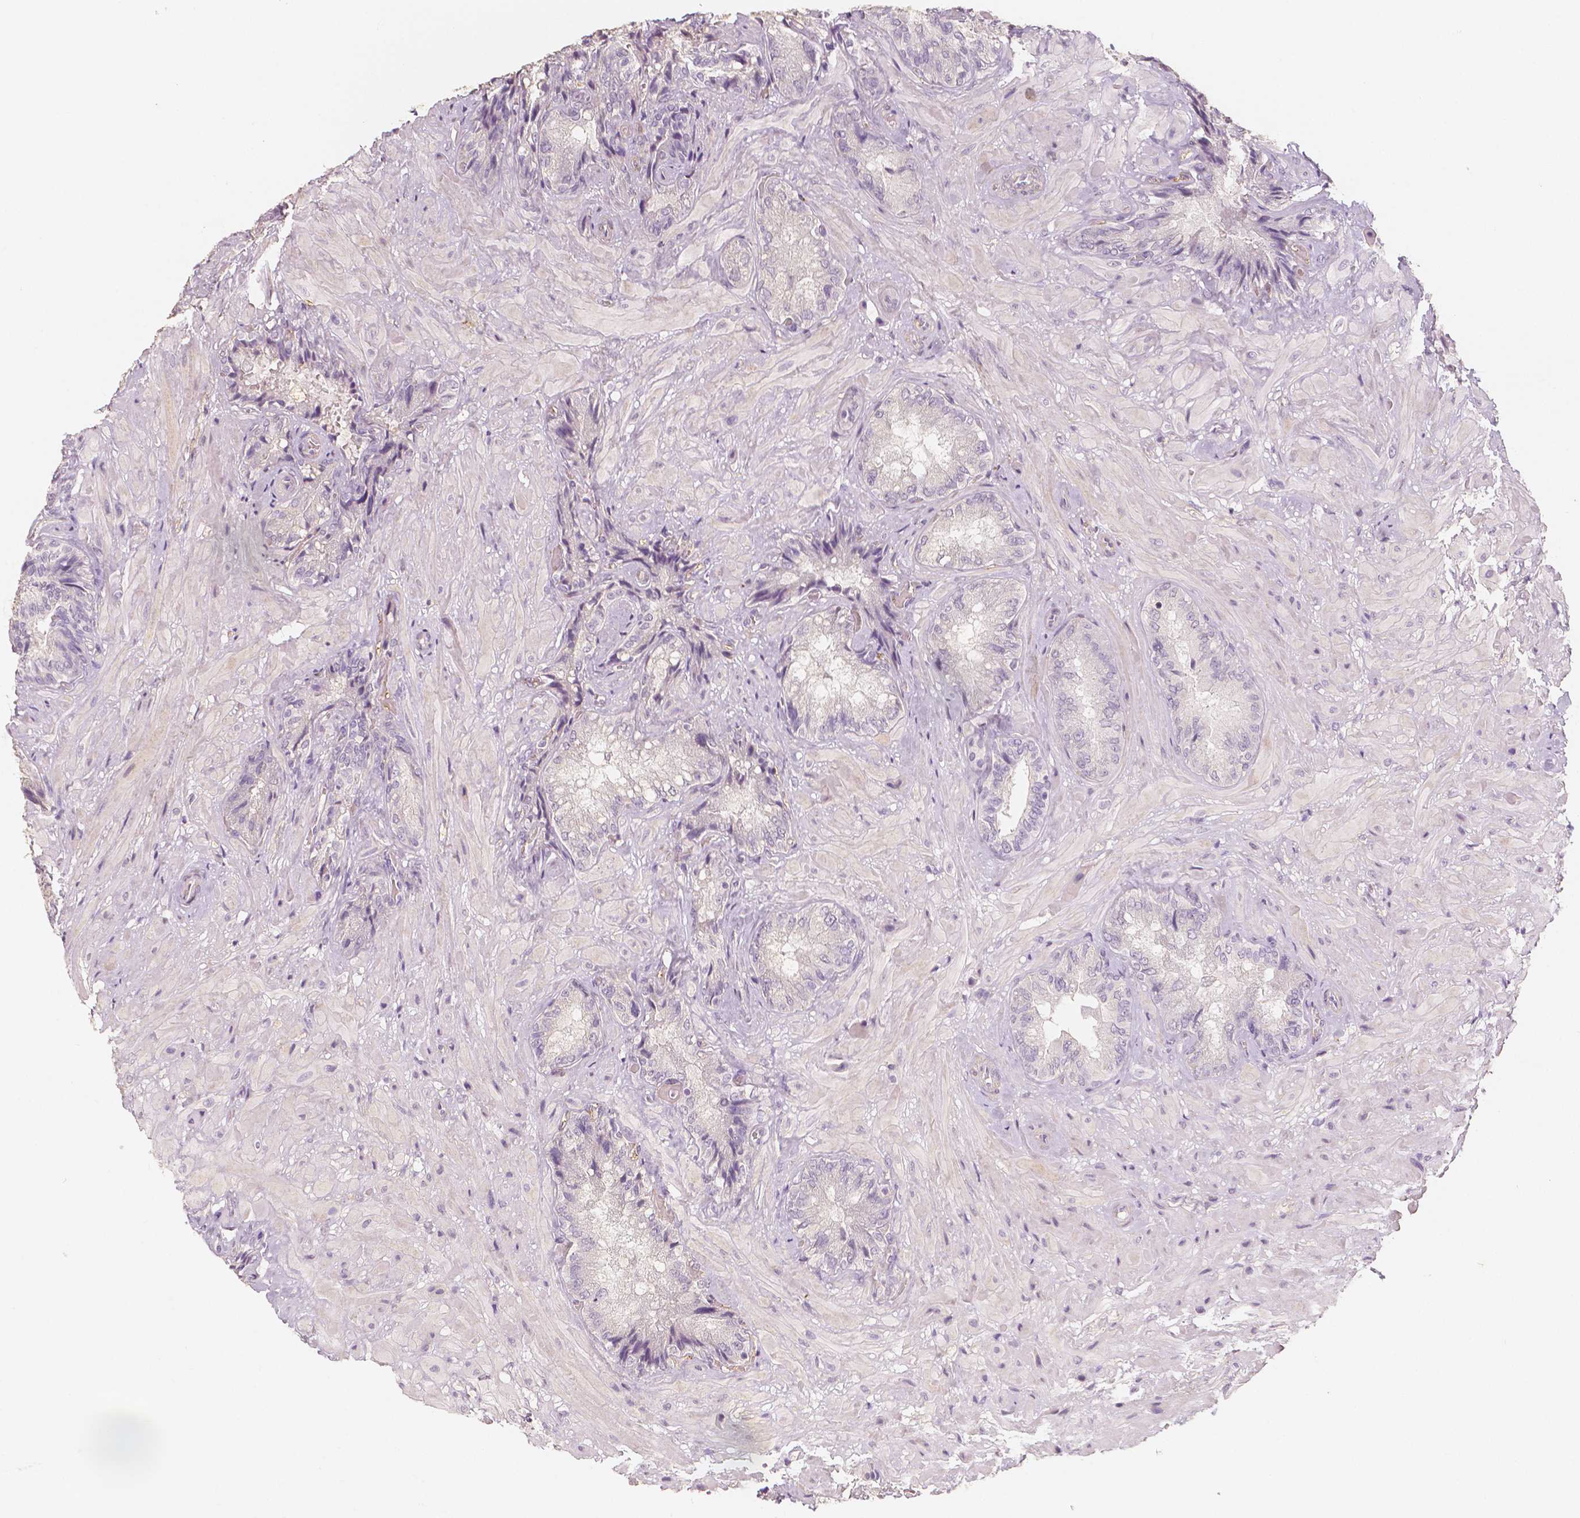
{"staining": {"intensity": "negative", "quantity": "none", "location": "none"}, "tissue": "seminal vesicle", "cell_type": "Glandular cells", "image_type": "normal", "snomed": [{"axis": "morphology", "description": "Normal tissue, NOS"}, {"axis": "topography", "description": "Seminal veicle"}], "caption": "Glandular cells are negative for protein expression in normal human seminal vesicle. (Stains: DAB IHC with hematoxylin counter stain, Microscopy: brightfield microscopy at high magnification).", "gene": "THY1", "patient": {"sex": "male", "age": 57}}